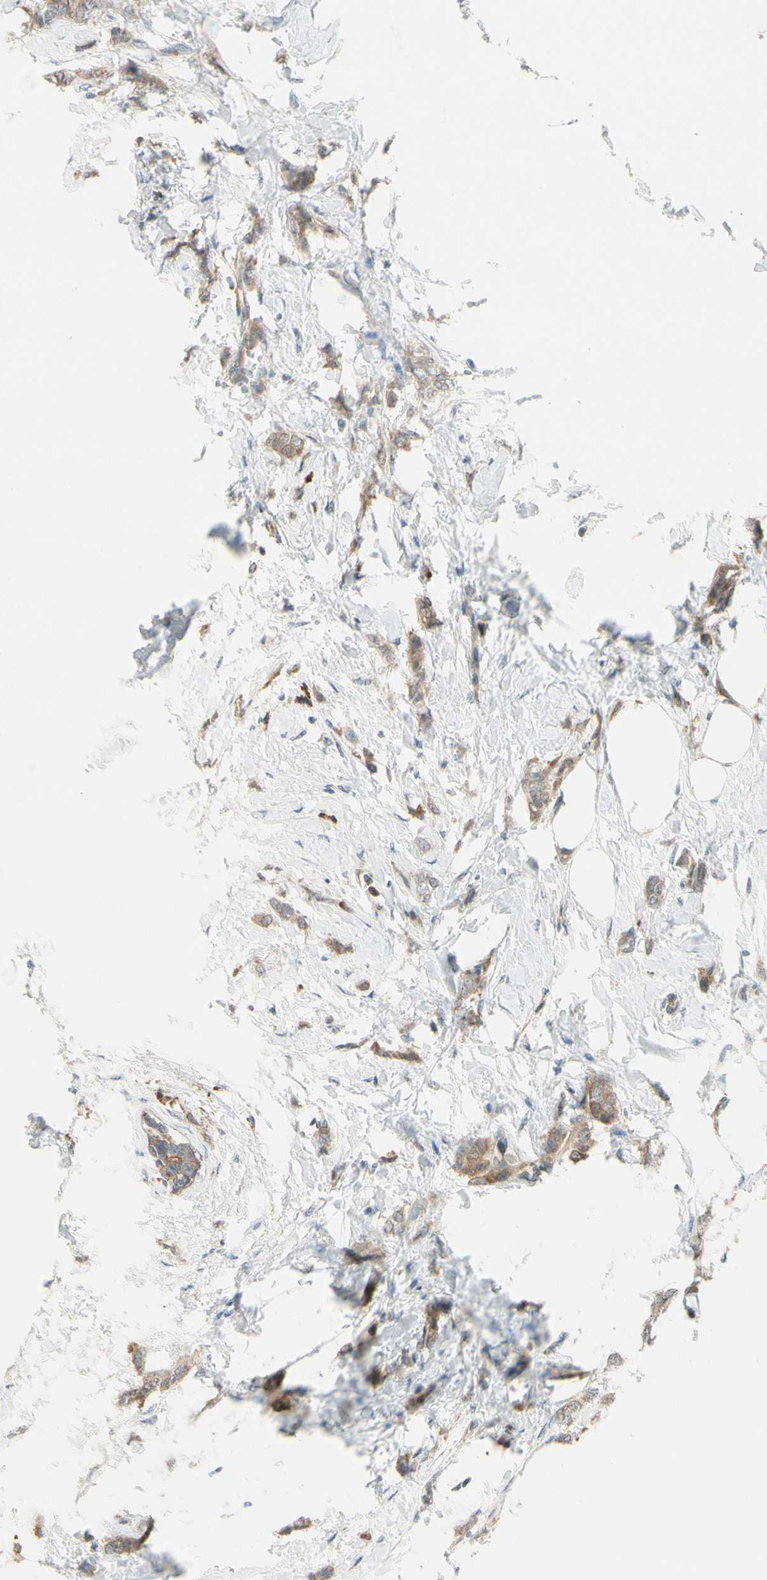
{"staining": {"intensity": "moderate", "quantity": ">75%", "location": "cytoplasmic/membranous"}, "tissue": "breast cancer", "cell_type": "Tumor cells", "image_type": "cancer", "snomed": [{"axis": "morphology", "description": "Lobular carcinoma, in situ"}, {"axis": "morphology", "description": "Lobular carcinoma"}, {"axis": "topography", "description": "Breast"}], "caption": "An image of human breast cancer stained for a protein reveals moderate cytoplasmic/membranous brown staining in tumor cells.", "gene": "RASGRF1", "patient": {"sex": "female", "age": 41}}